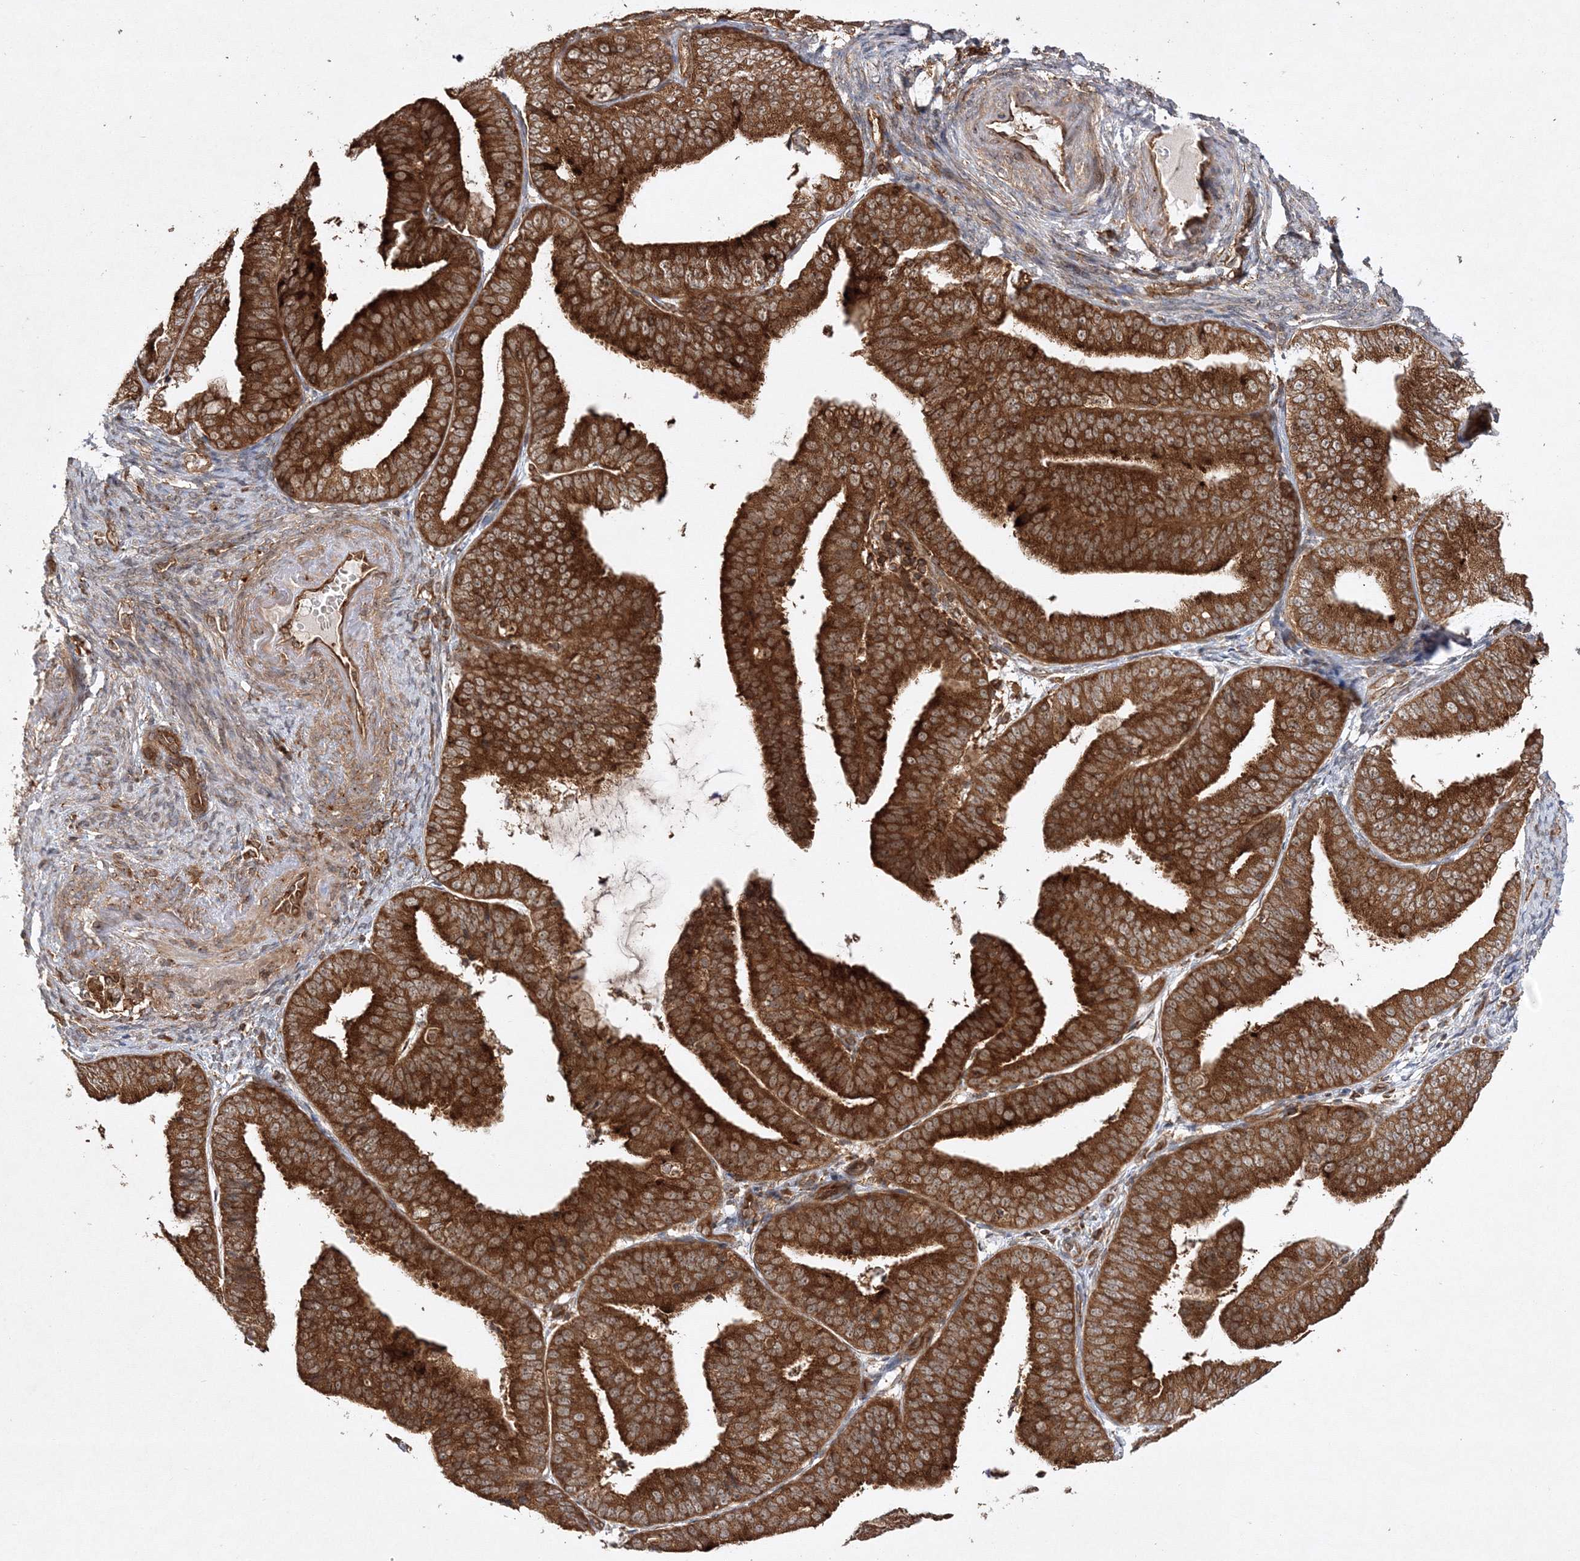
{"staining": {"intensity": "strong", "quantity": ">75%", "location": "cytoplasmic/membranous"}, "tissue": "endometrial cancer", "cell_type": "Tumor cells", "image_type": "cancer", "snomed": [{"axis": "morphology", "description": "Adenocarcinoma, NOS"}, {"axis": "topography", "description": "Endometrium"}], "caption": "Immunohistochemical staining of human adenocarcinoma (endometrial) displays strong cytoplasmic/membranous protein positivity in approximately >75% of tumor cells.", "gene": "WDR37", "patient": {"sex": "female", "age": 63}}